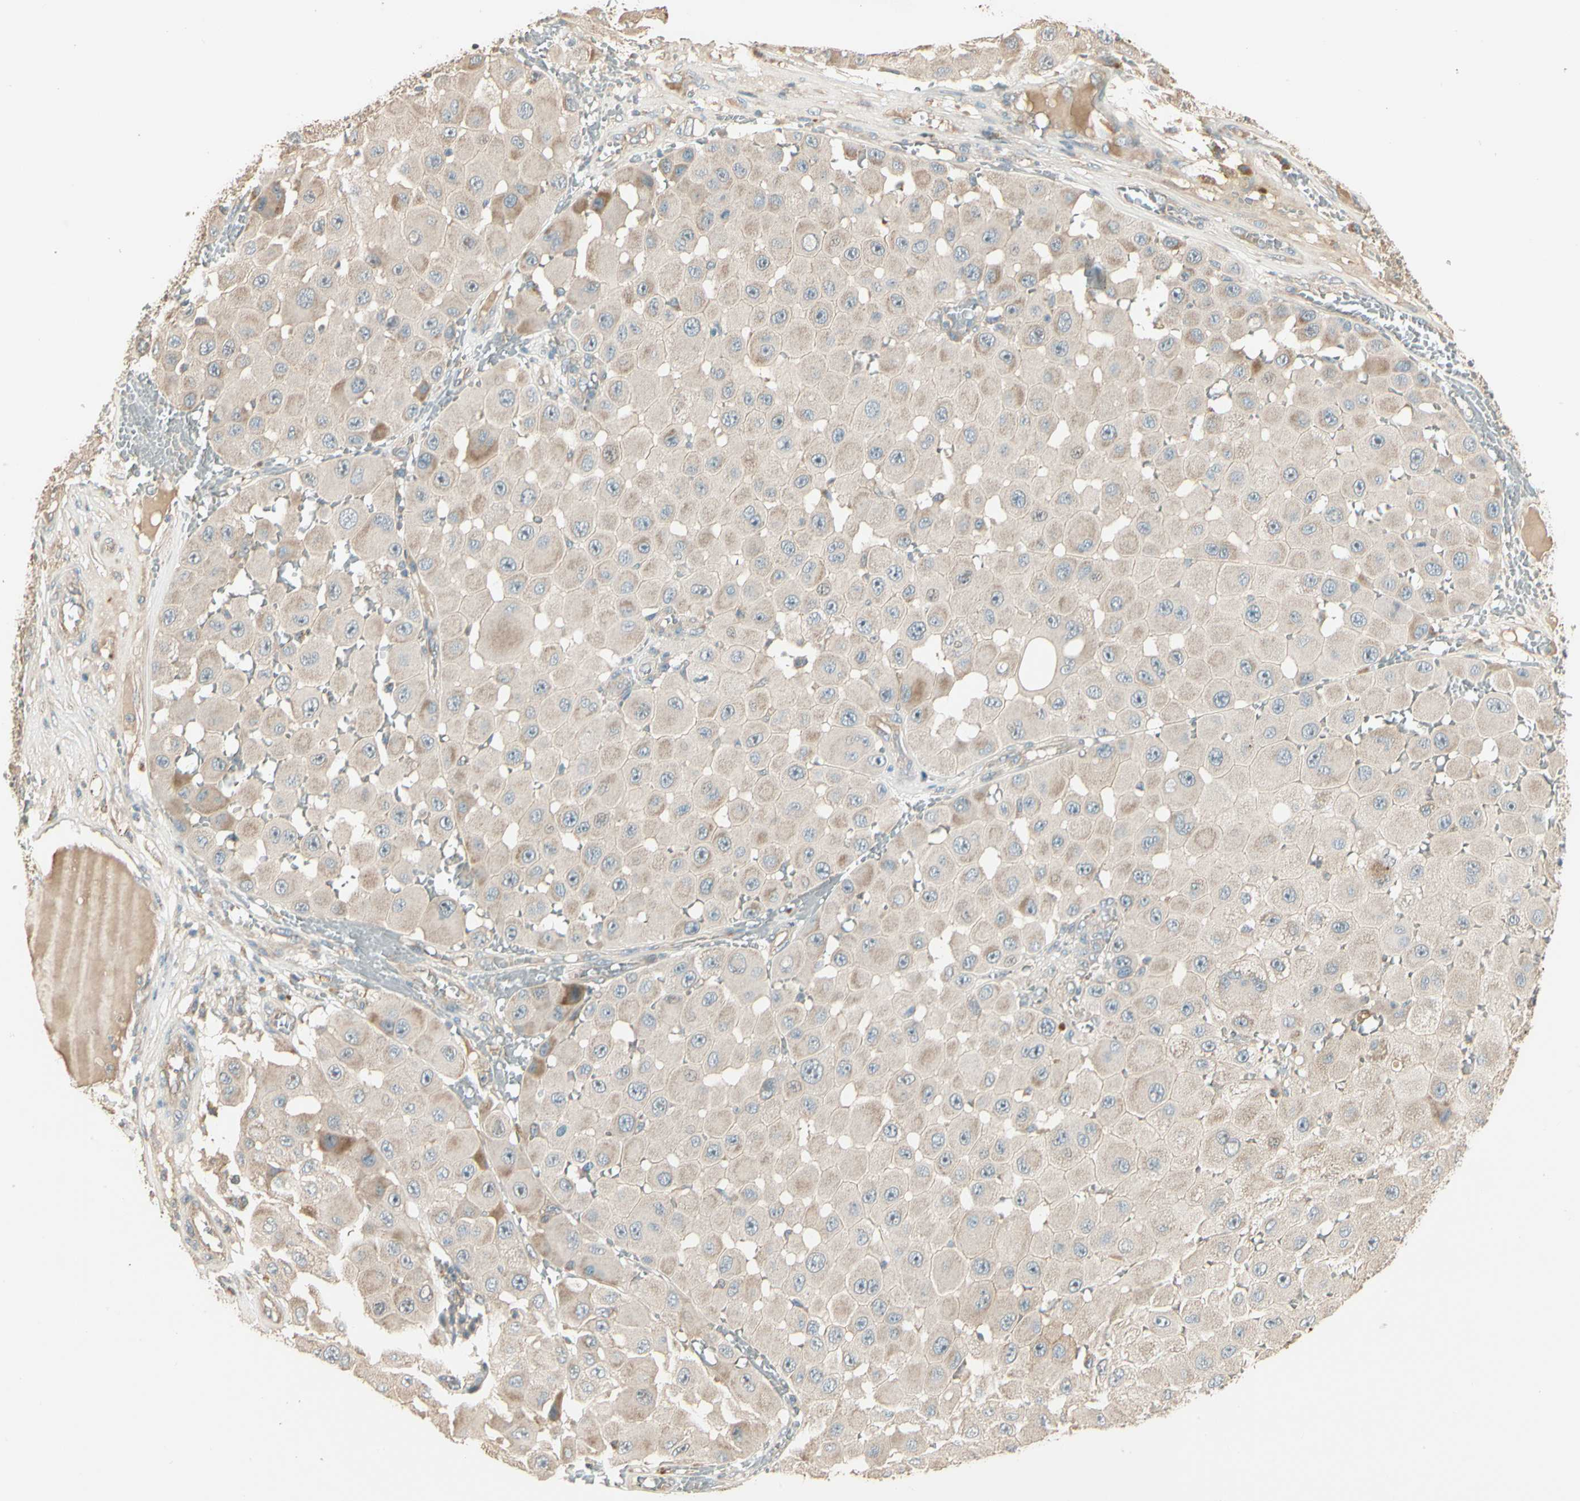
{"staining": {"intensity": "moderate", "quantity": "25%-75%", "location": "cytoplasmic/membranous"}, "tissue": "melanoma", "cell_type": "Tumor cells", "image_type": "cancer", "snomed": [{"axis": "morphology", "description": "Malignant melanoma, NOS"}, {"axis": "topography", "description": "Skin"}], "caption": "A high-resolution image shows IHC staining of melanoma, which shows moderate cytoplasmic/membranous expression in approximately 25%-75% of tumor cells.", "gene": "TNFRSF21", "patient": {"sex": "female", "age": 81}}